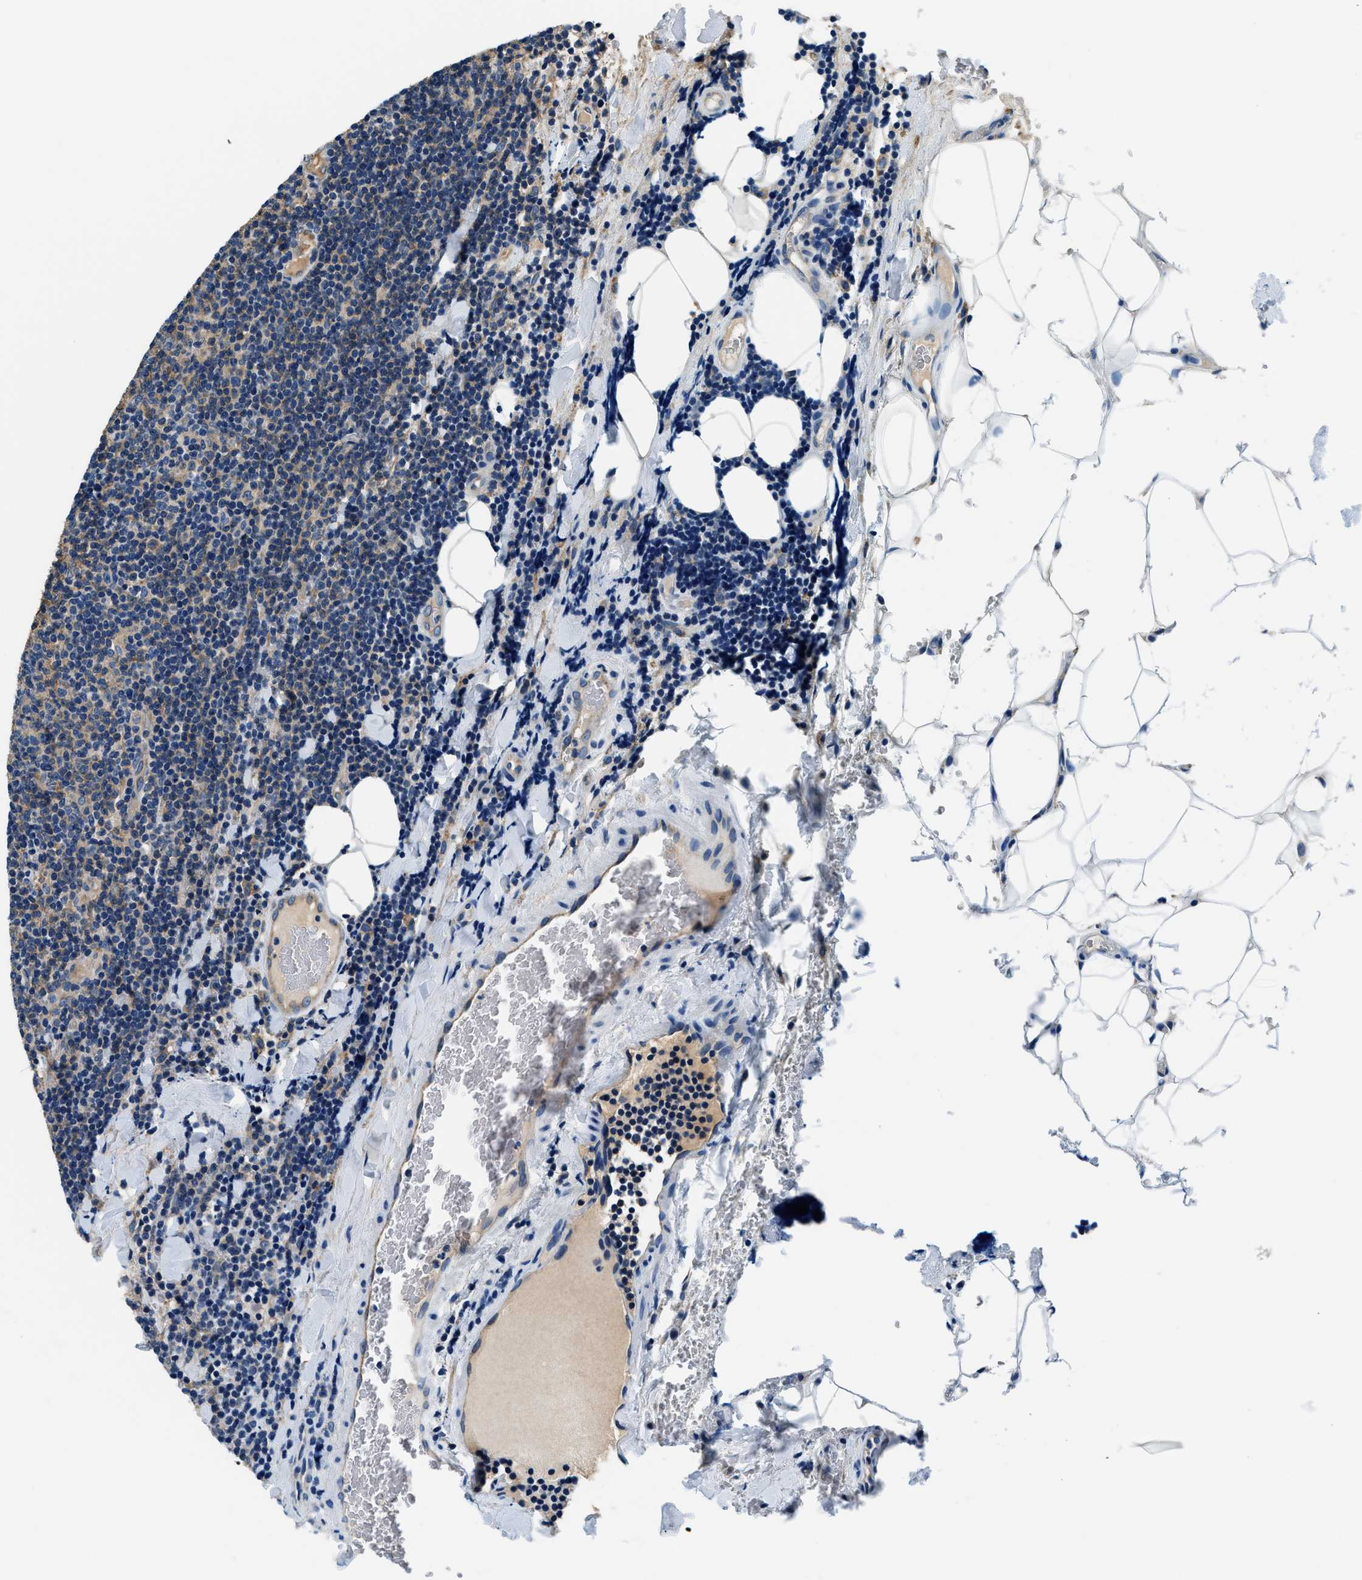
{"staining": {"intensity": "weak", "quantity": "<25%", "location": "cytoplasmic/membranous"}, "tissue": "lymphoma", "cell_type": "Tumor cells", "image_type": "cancer", "snomed": [{"axis": "morphology", "description": "Malignant lymphoma, non-Hodgkin's type, Low grade"}, {"axis": "topography", "description": "Lymph node"}], "caption": "An immunohistochemistry (IHC) micrograph of malignant lymphoma, non-Hodgkin's type (low-grade) is shown. There is no staining in tumor cells of malignant lymphoma, non-Hodgkin's type (low-grade). (DAB immunohistochemistry (IHC), high magnification).", "gene": "EEA1", "patient": {"sex": "male", "age": 66}}